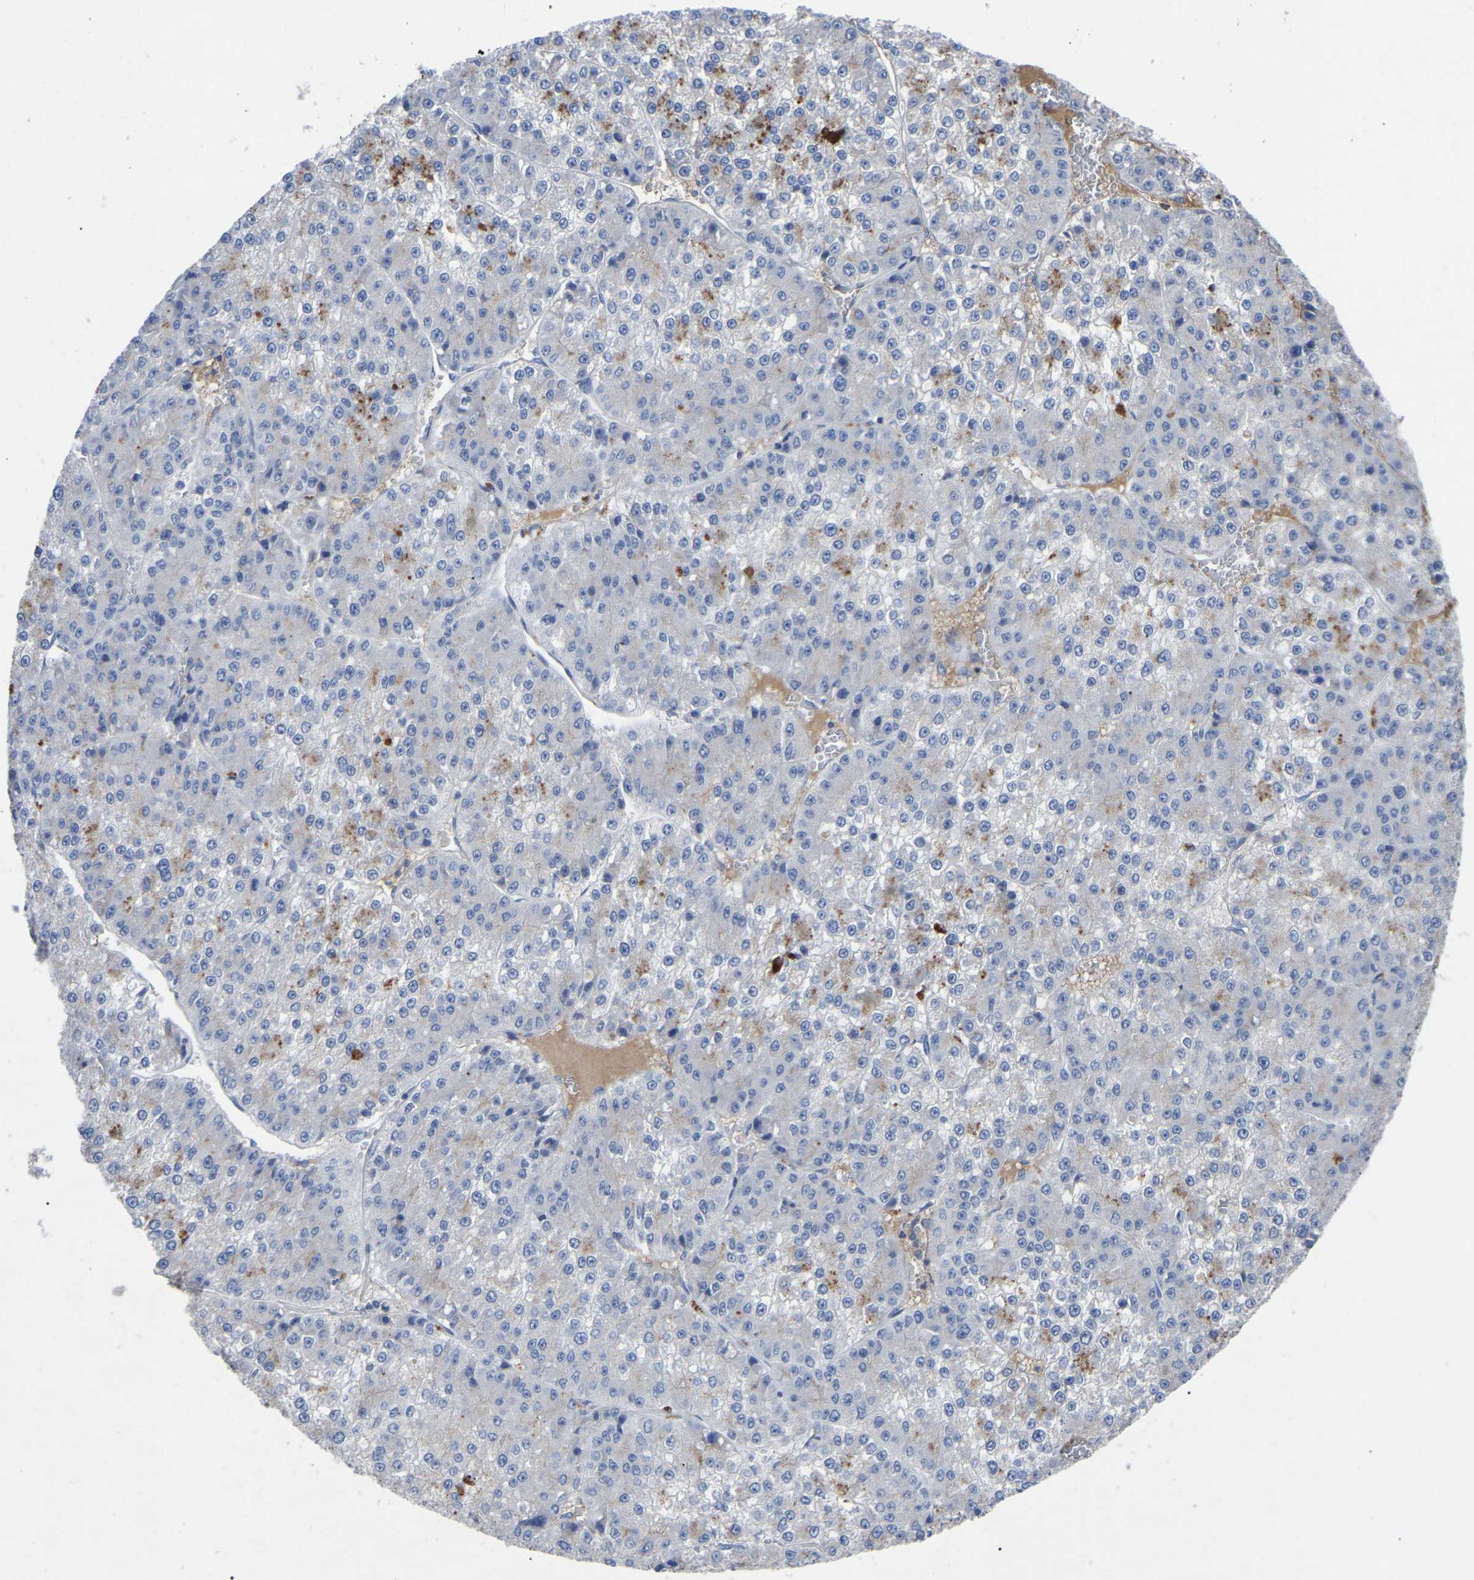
{"staining": {"intensity": "moderate", "quantity": "<25%", "location": "cytoplasmic/membranous"}, "tissue": "liver cancer", "cell_type": "Tumor cells", "image_type": "cancer", "snomed": [{"axis": "morphology", "description": "Carcinoma, Hepatocellular, NOS"}, {"axis": "topography", "description": "Liver"}], "caption": "An IHC histopathology image of neoplastic tissue is shown. Protein staining in brown shows moderate cytoplasmic/membranous positivity in liver cancer (hepatocellular carcinoma) within tumor cells.", "gene": "SMPD2", "patient": {"sex": "female", "age": 73}}